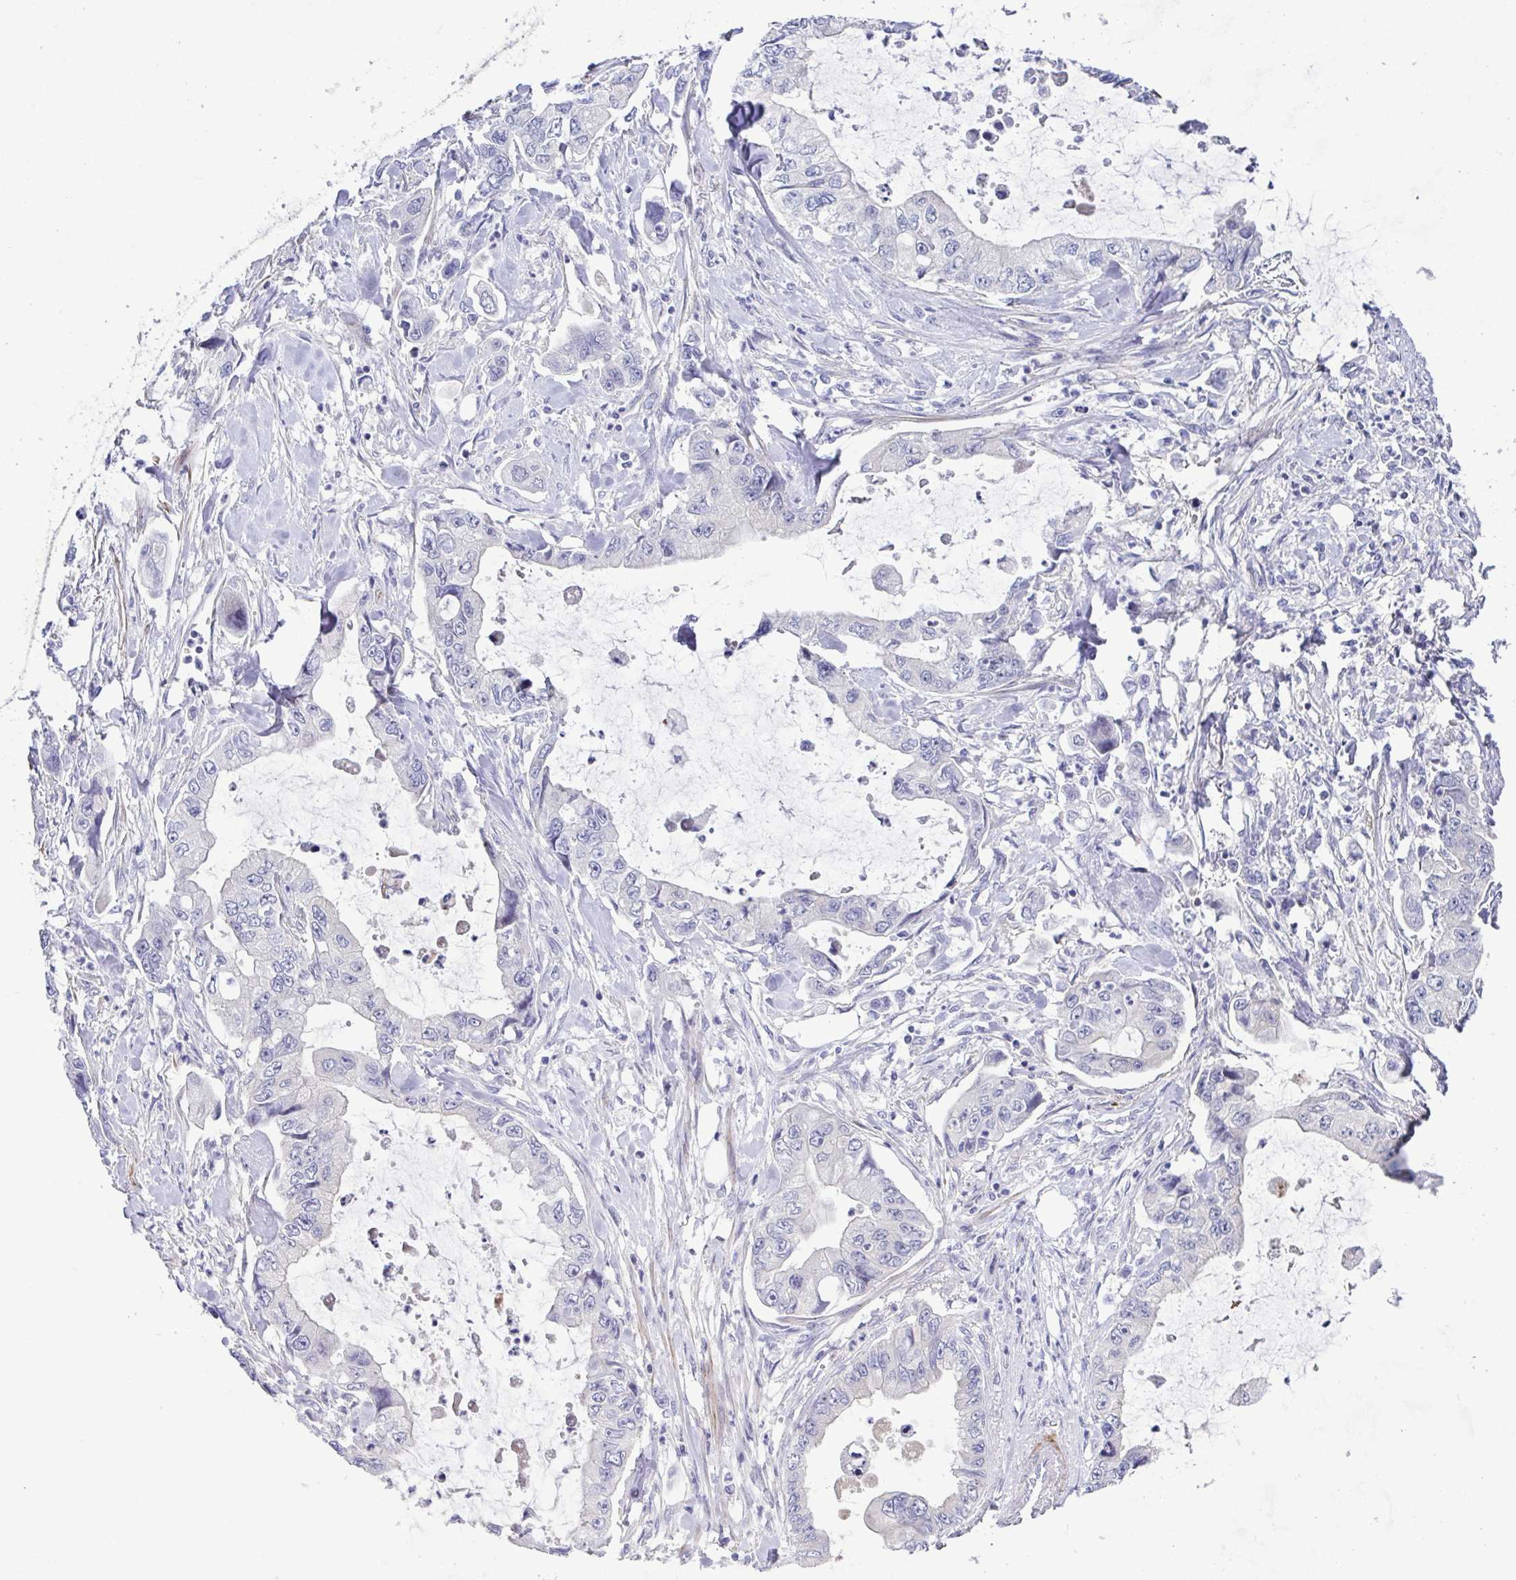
{"staining": {"intensity": "negative", "quantity": "none", "location": "none"}, "tissue": "stomach cancer", "cell_type": "Tumor cells", "image_type": "cancer", "snomed": [{"axis": "morphology", "description": "Adenocarcinoma, NOS"}, {"axis": "topography", "description": "Pancreas"}, {"axis": "topography", "description": "Stomach, upper"}, {"axis": "topography", "description": "Stomach"}], "caption": "A high-resolution photomicrograph shows immunohistochemistry (IHC) staining of adenocarcinoma (stomach), which demonstrates no significant staining in tumor cells.", "gene": "CFAP97D1", "patient": {"sex": "male", "age": 77}}